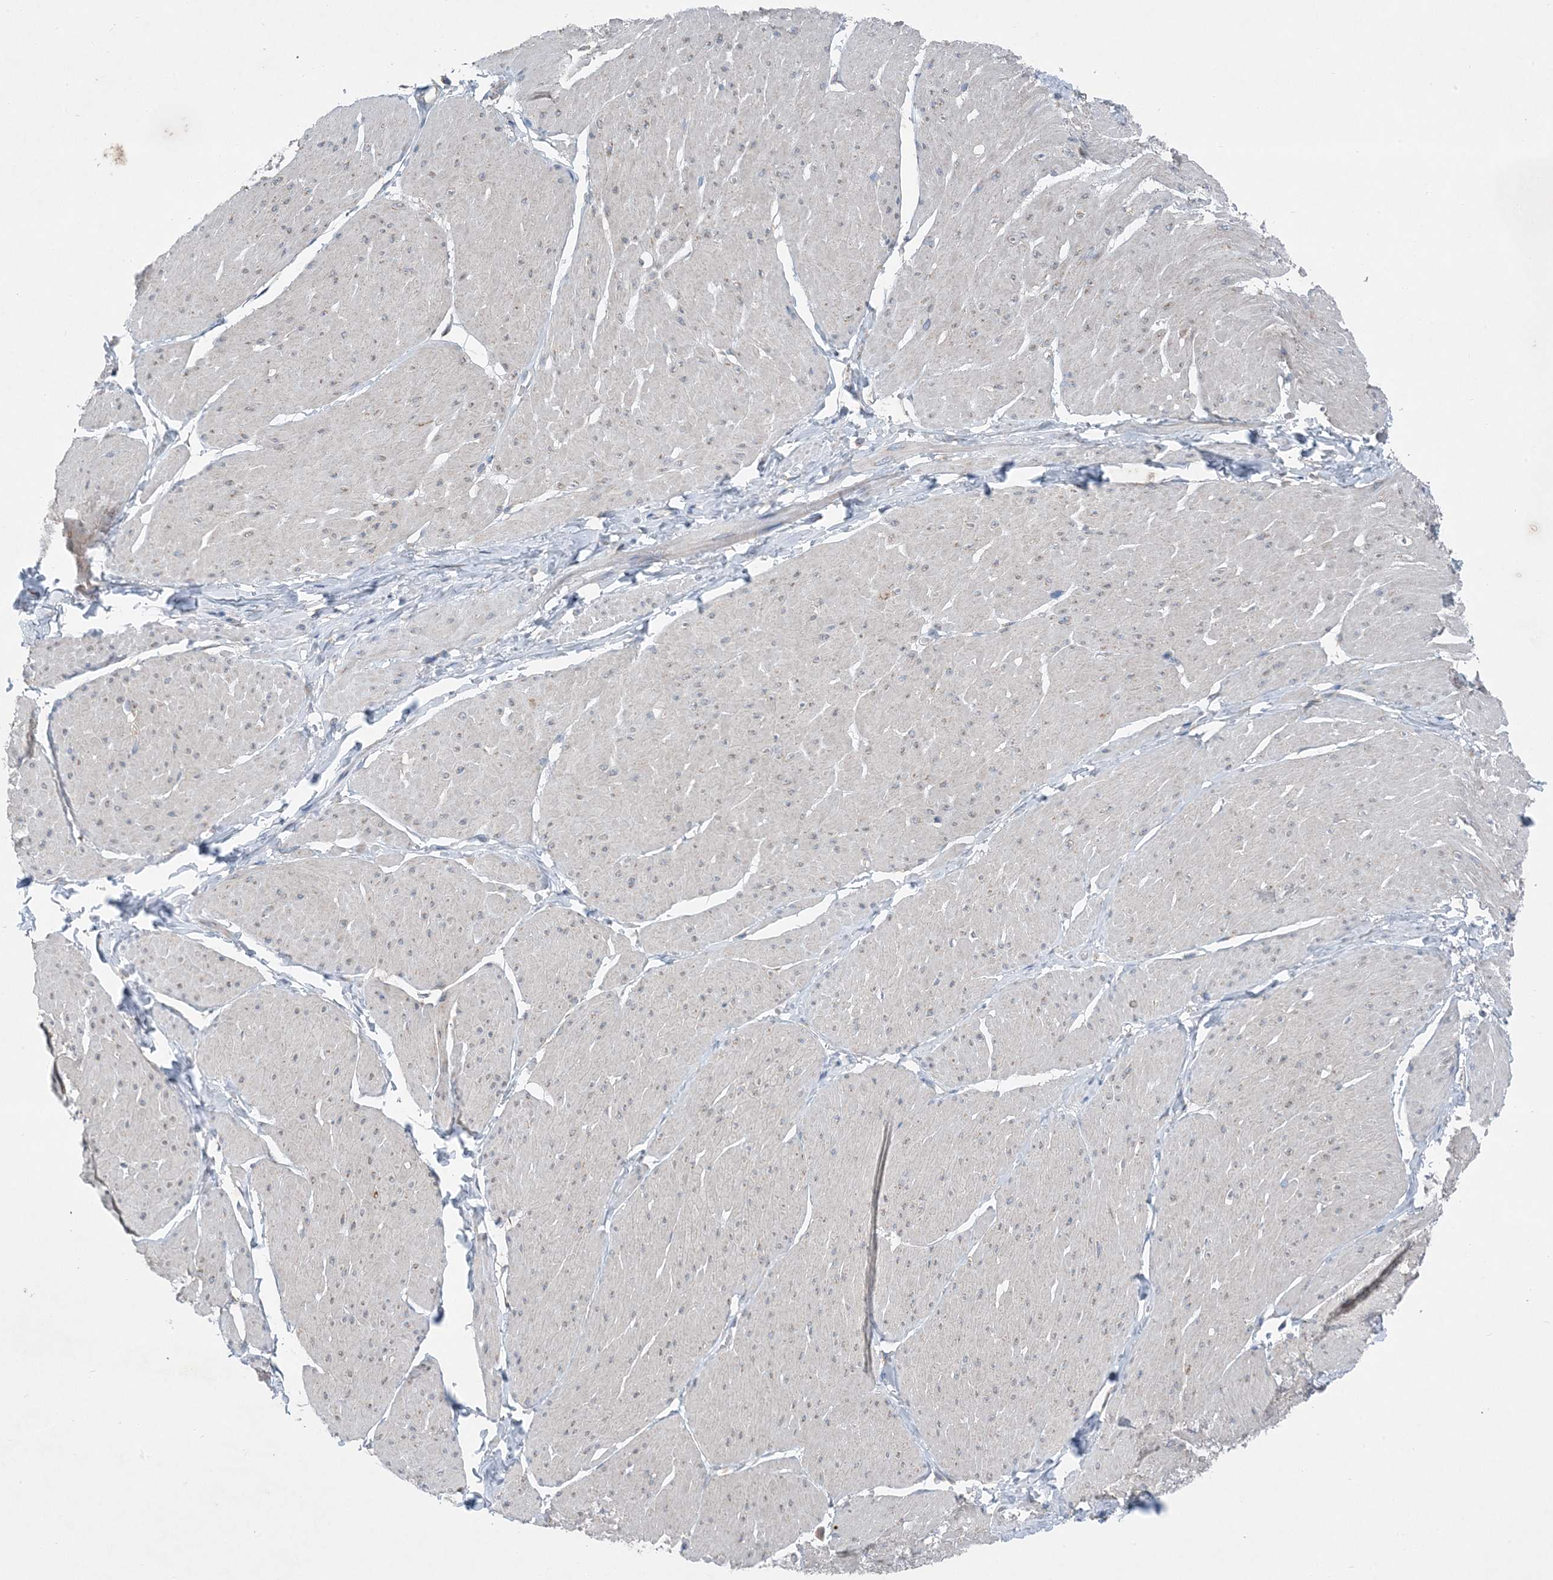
{"staining": {"intensity": "negative", "quantity": "none", "location": "none"}, "tissue": "smooth muscle", "cell_type": "Smooth muscle cells", "image_type": "normal", "snomed": [{"axis": "morphology", "description": "Urothelial carcinoma, High grade"}, {"axis": "topography", "description": "Urinary bladder"}], "caption": "An immunohistochemistry (IHC) micrograph of normal smooth muscle is shown. There is no staining in smooth muscle cells of smooth muscle. The staining is performed using DAB (3,3'-diaminobenzidine) brown chromogen with nuclei counter-stained in using hematoxylin.", "gene": "DHX30", "patient": {"sex": "male", "age": 46}}